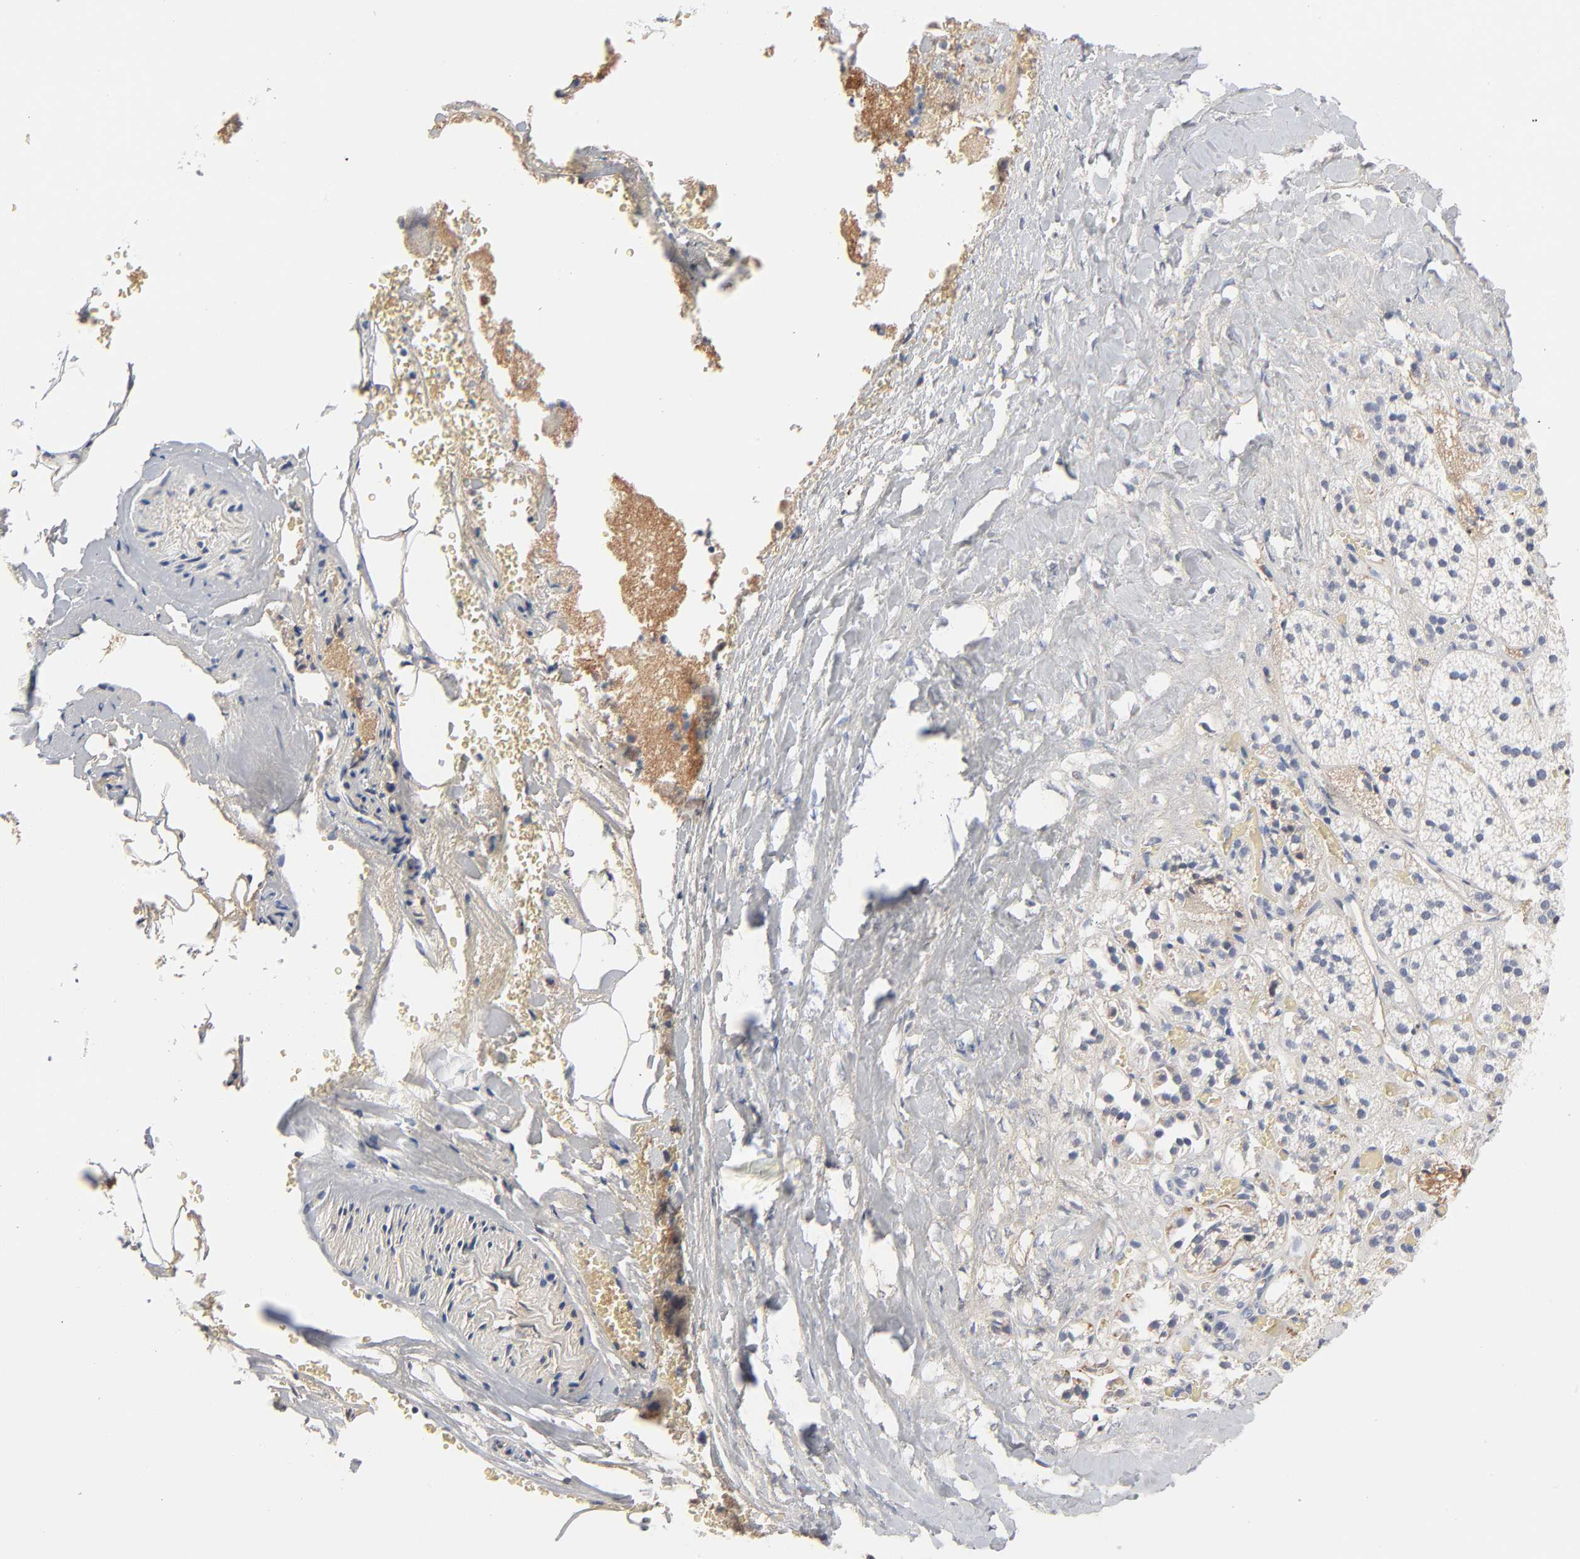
{"staining": {"intensity": "negative", "quantity": "none", "location": "none"}, "tissue": "adrenal gland", "cell_type": "Glandular cells", "image_type": "normal", "snomed": [{"axis": "morphology", "description": "Normal tissue, NOS"}, {"axis": "topography", "description": "Adrenal gland"}], "caption": "High magnification brightfield microscopy of normal adrenal gland stained with DAB (brown) and counterstained with hematoxylin (blue): glandular cells show no significant positivity.", "gene": "SERPINA4", "patient": {"sex": "female", "age": 71}}